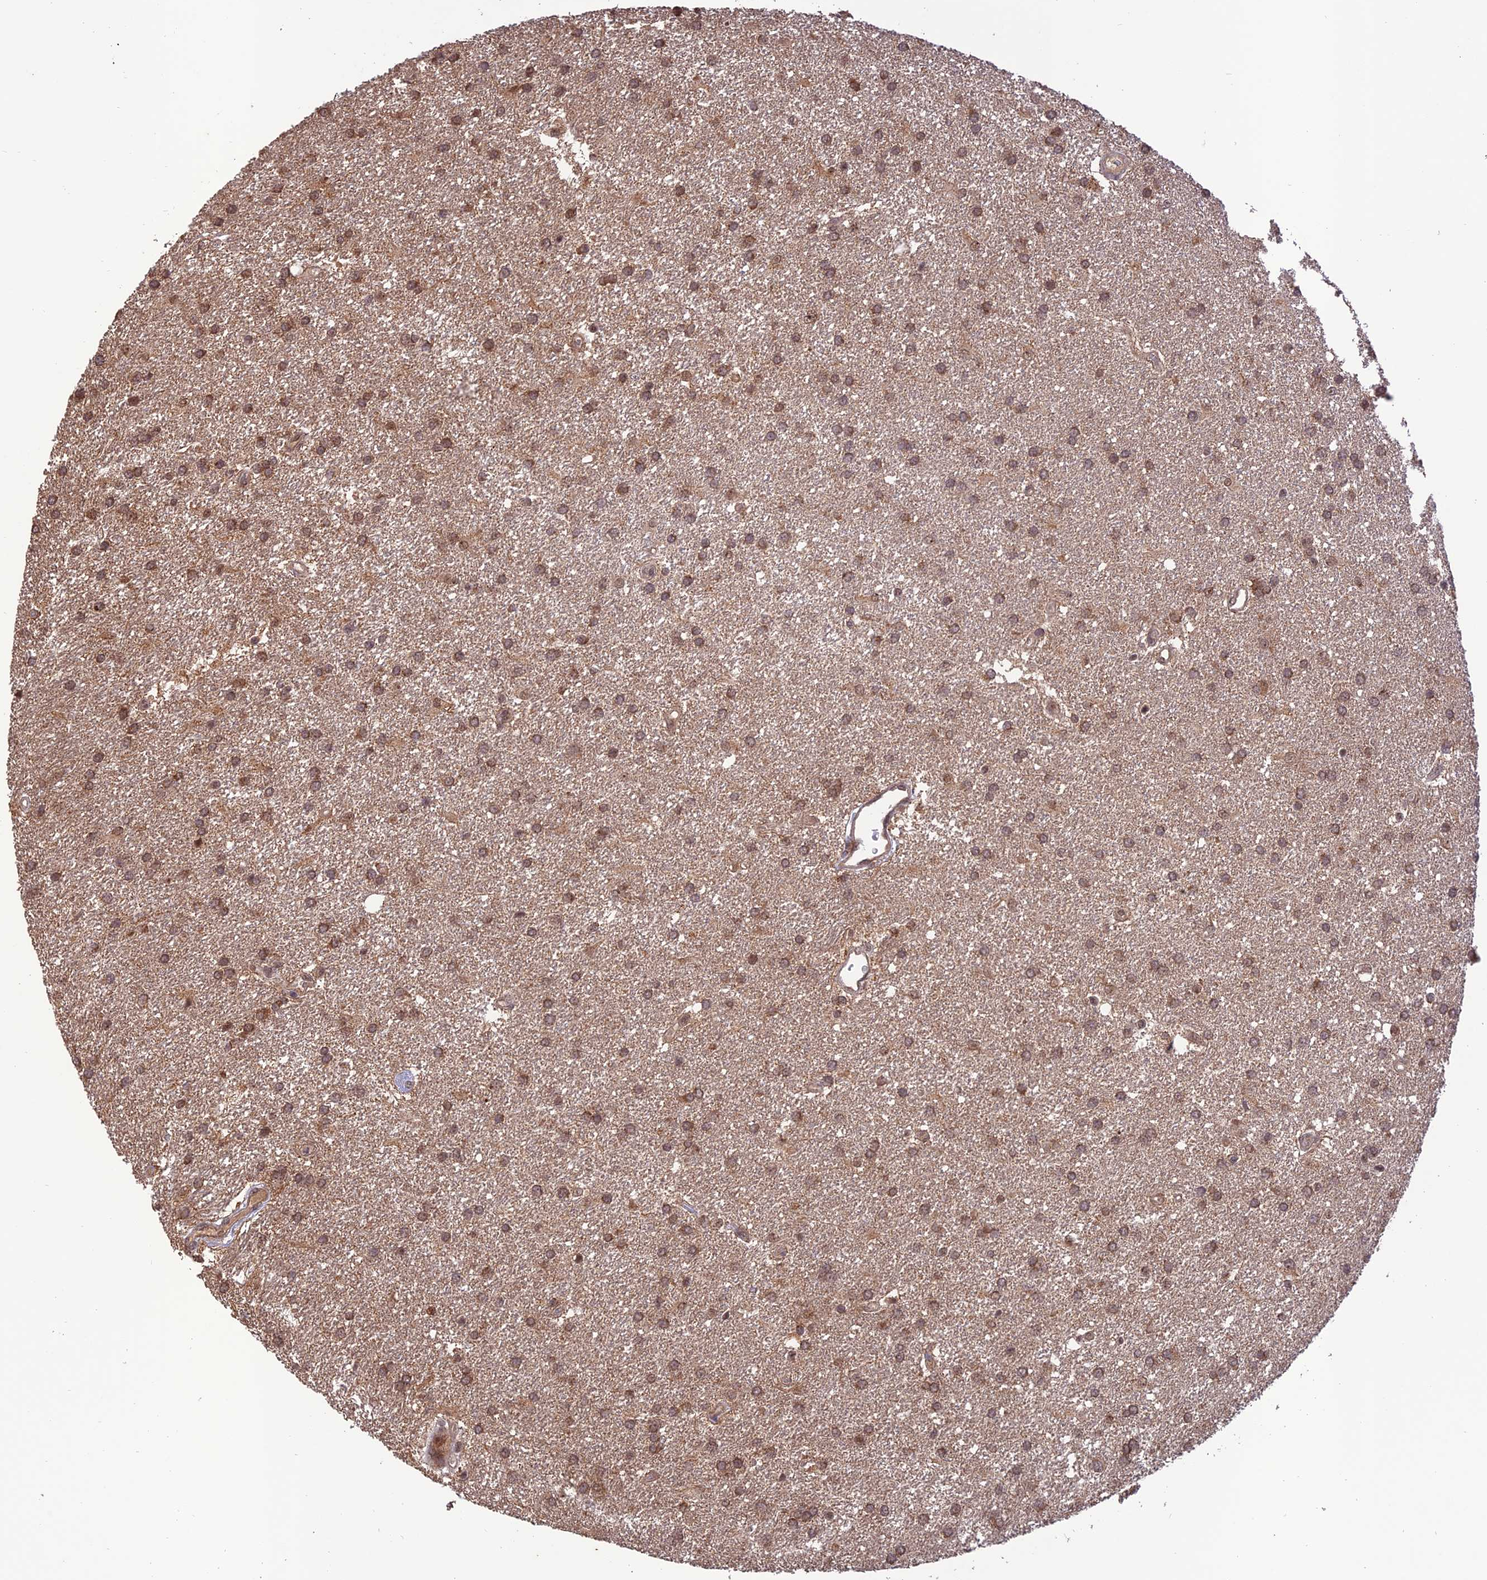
{"staining": {"intensity": "moderate", "quantity": ">75%", "location": "cytoplasmic/membranous,nuclear"}, "tissue": "glioma", "cell_type": "Tumor cells", "image_type": "cancer", "snomed": [{"axis": "morphology", "description": "Glioma, malignant, Low grade"}, {"axis": "topography", "description": "Brain"}], "caption": "Low-grade glioma (malignant) stained for a protein demonstrates moderate cytoplasmic/membranous and nuclear positivity in tumor cells. Using DAB (3,3'-diaminobenzidine) (brown) and hematoxylin (blue) stains, captured at high magnification using brightfield microscopy.", "gene": "REV1", "patient": {"sex": "male", "age": 66}}